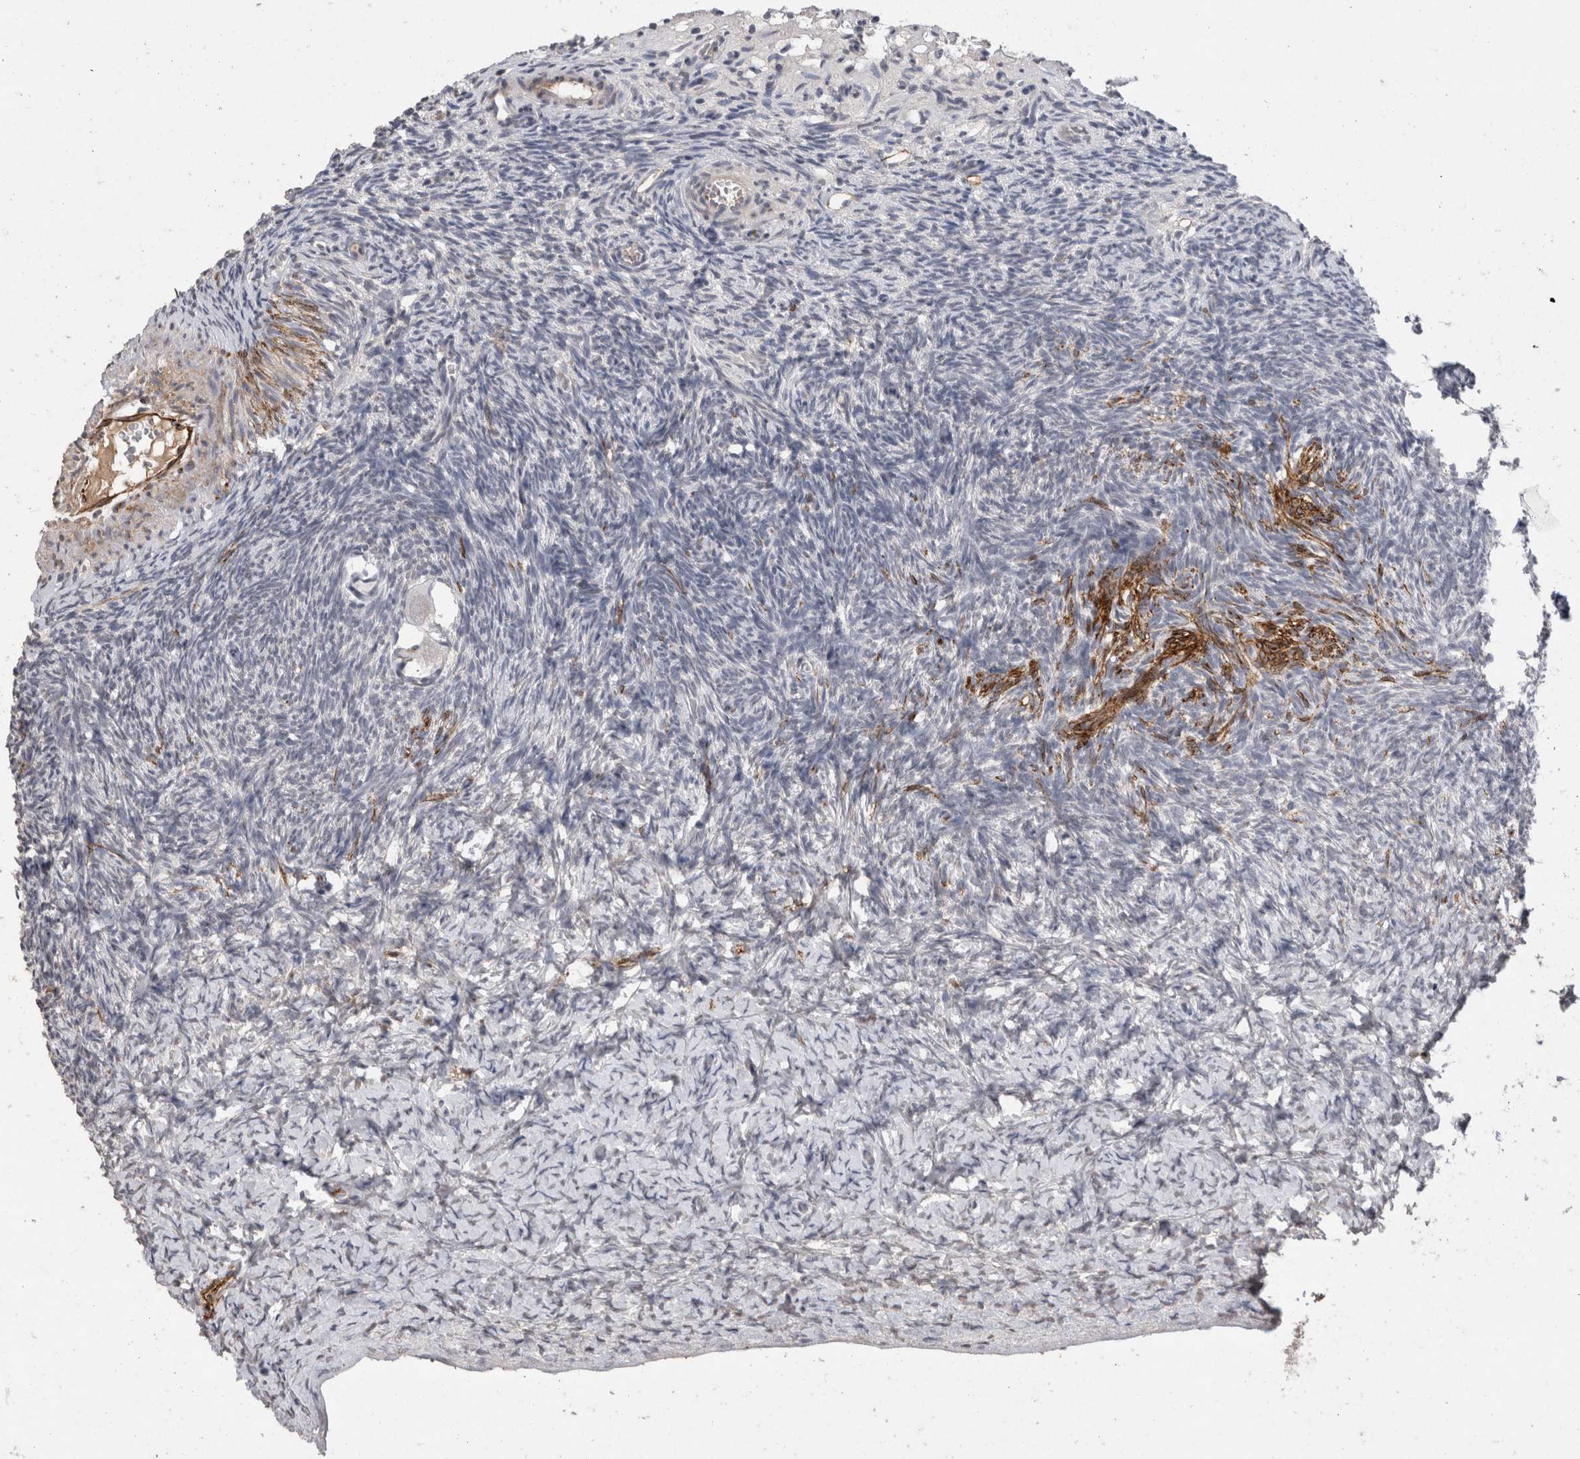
{"staining": {"intensity": "negative", "quantity": "none", "location": "none"}, "tissue": "ovary", "cell_type": "Follicle cells", "image_type": "normal", "snomed": [{"axis": "morphology", "description": "Normal tissue, NOS"}, {"axis": "topography", "description": "Ovary"}], "caption": "DAB (3,3'-diaminobenzidine) immunohistochemical staining of normal human ovary reveals no significant expression in follicle cells.", "gene": "CDH13", "patient": {"sex": "female", "age": 34}}